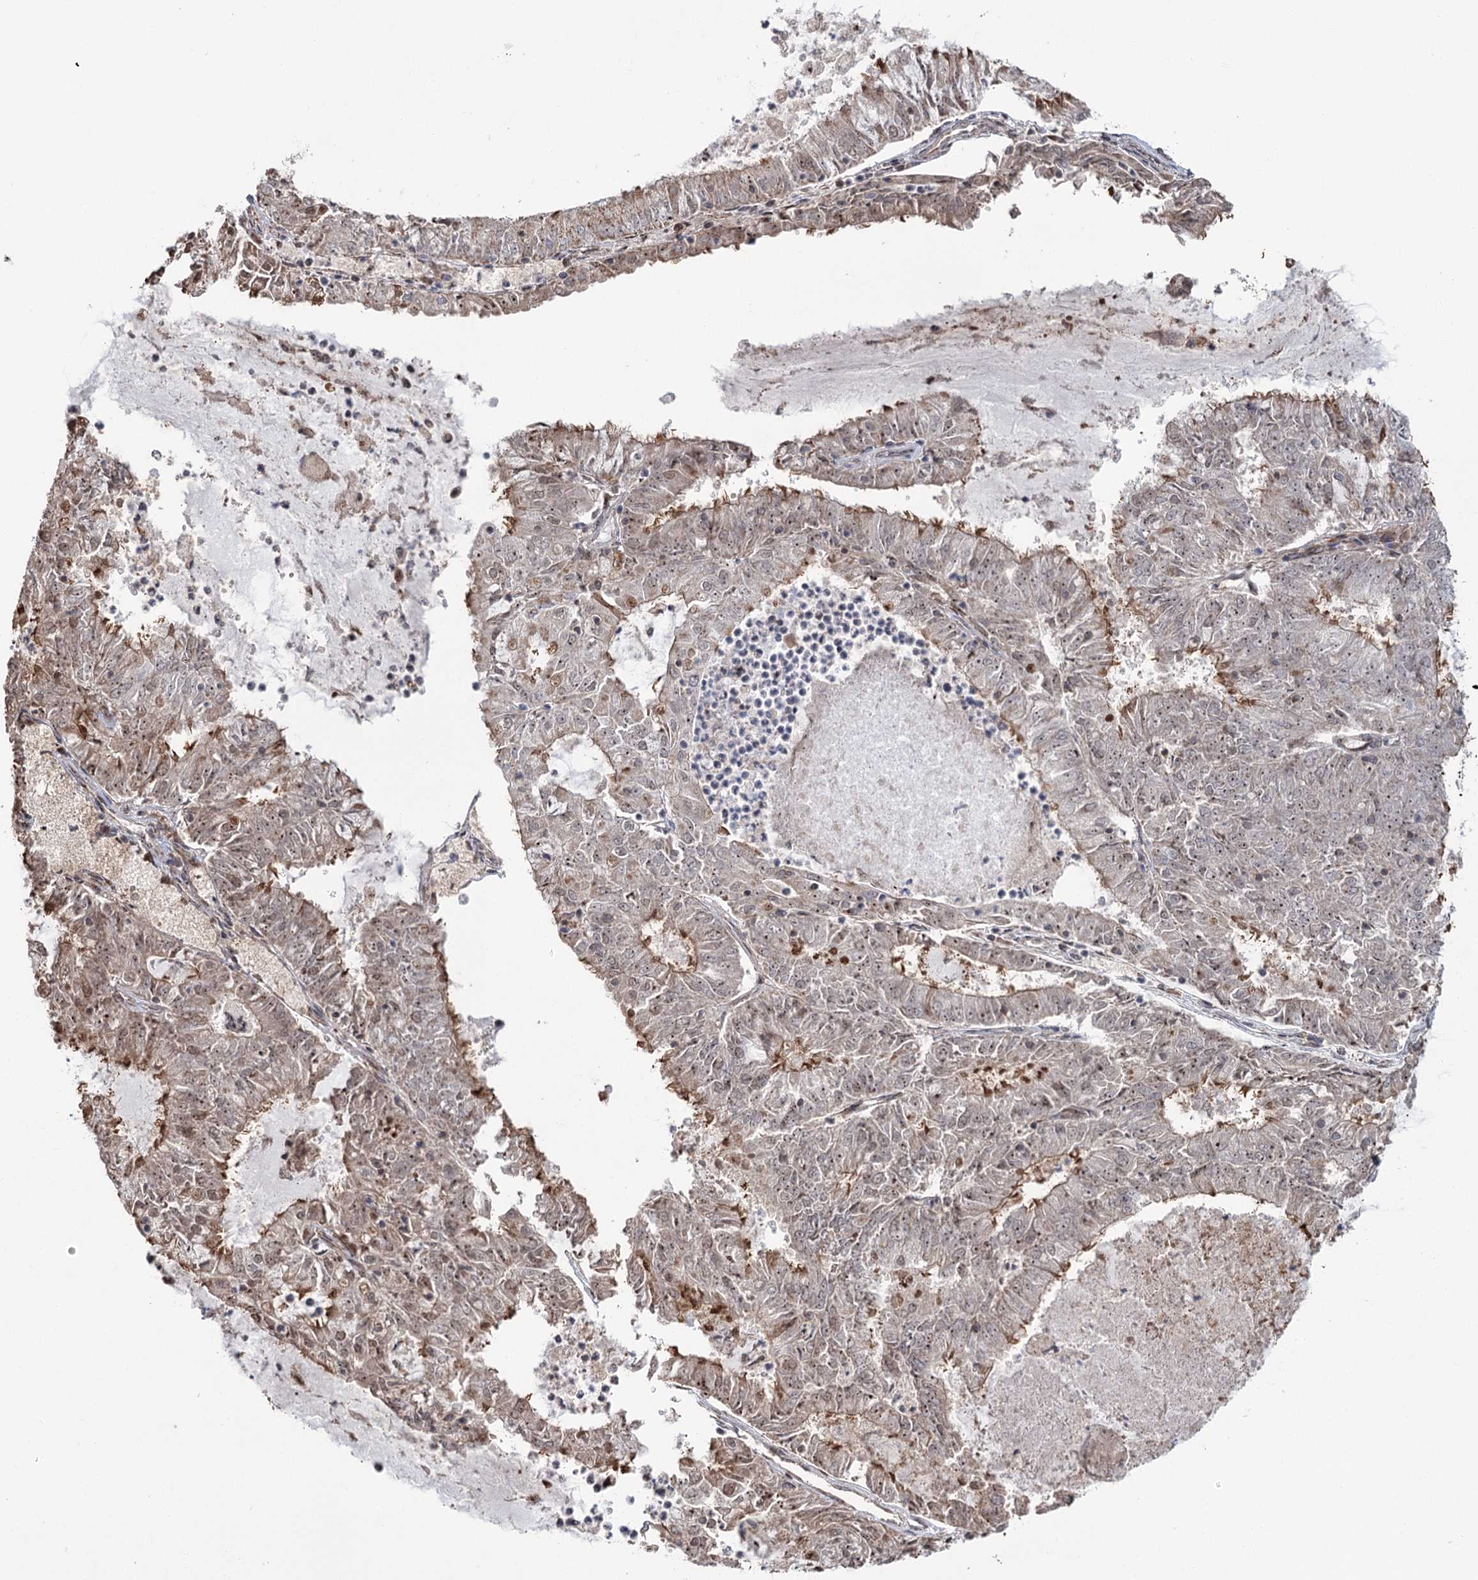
{"staining": {"intensity": "moderate", "quantity": ">75%", "location": "cytoplasmic/membranous,nuclear"}, "tissue": "endometrial cancer", "cell_type": "Tumor cells", "image_type": "cancer", "snomed": [{"axis": "morphology", "description": "Adenocarcinoma, NOS"}, {"axis": "topography", "description": "Endometrium"}], "caption": "Adenocarcinoma (endometrial) stained for a protein displays moderate cytoplasmic/membranous and nuclear positivity in tumor cells. Using DAB (brown) and hematoxylin (blue) stains, captured at high magnification using brightfield microscopy.", "gene": "STEEP1", "patient": {"sex": "female", "age": 57}}